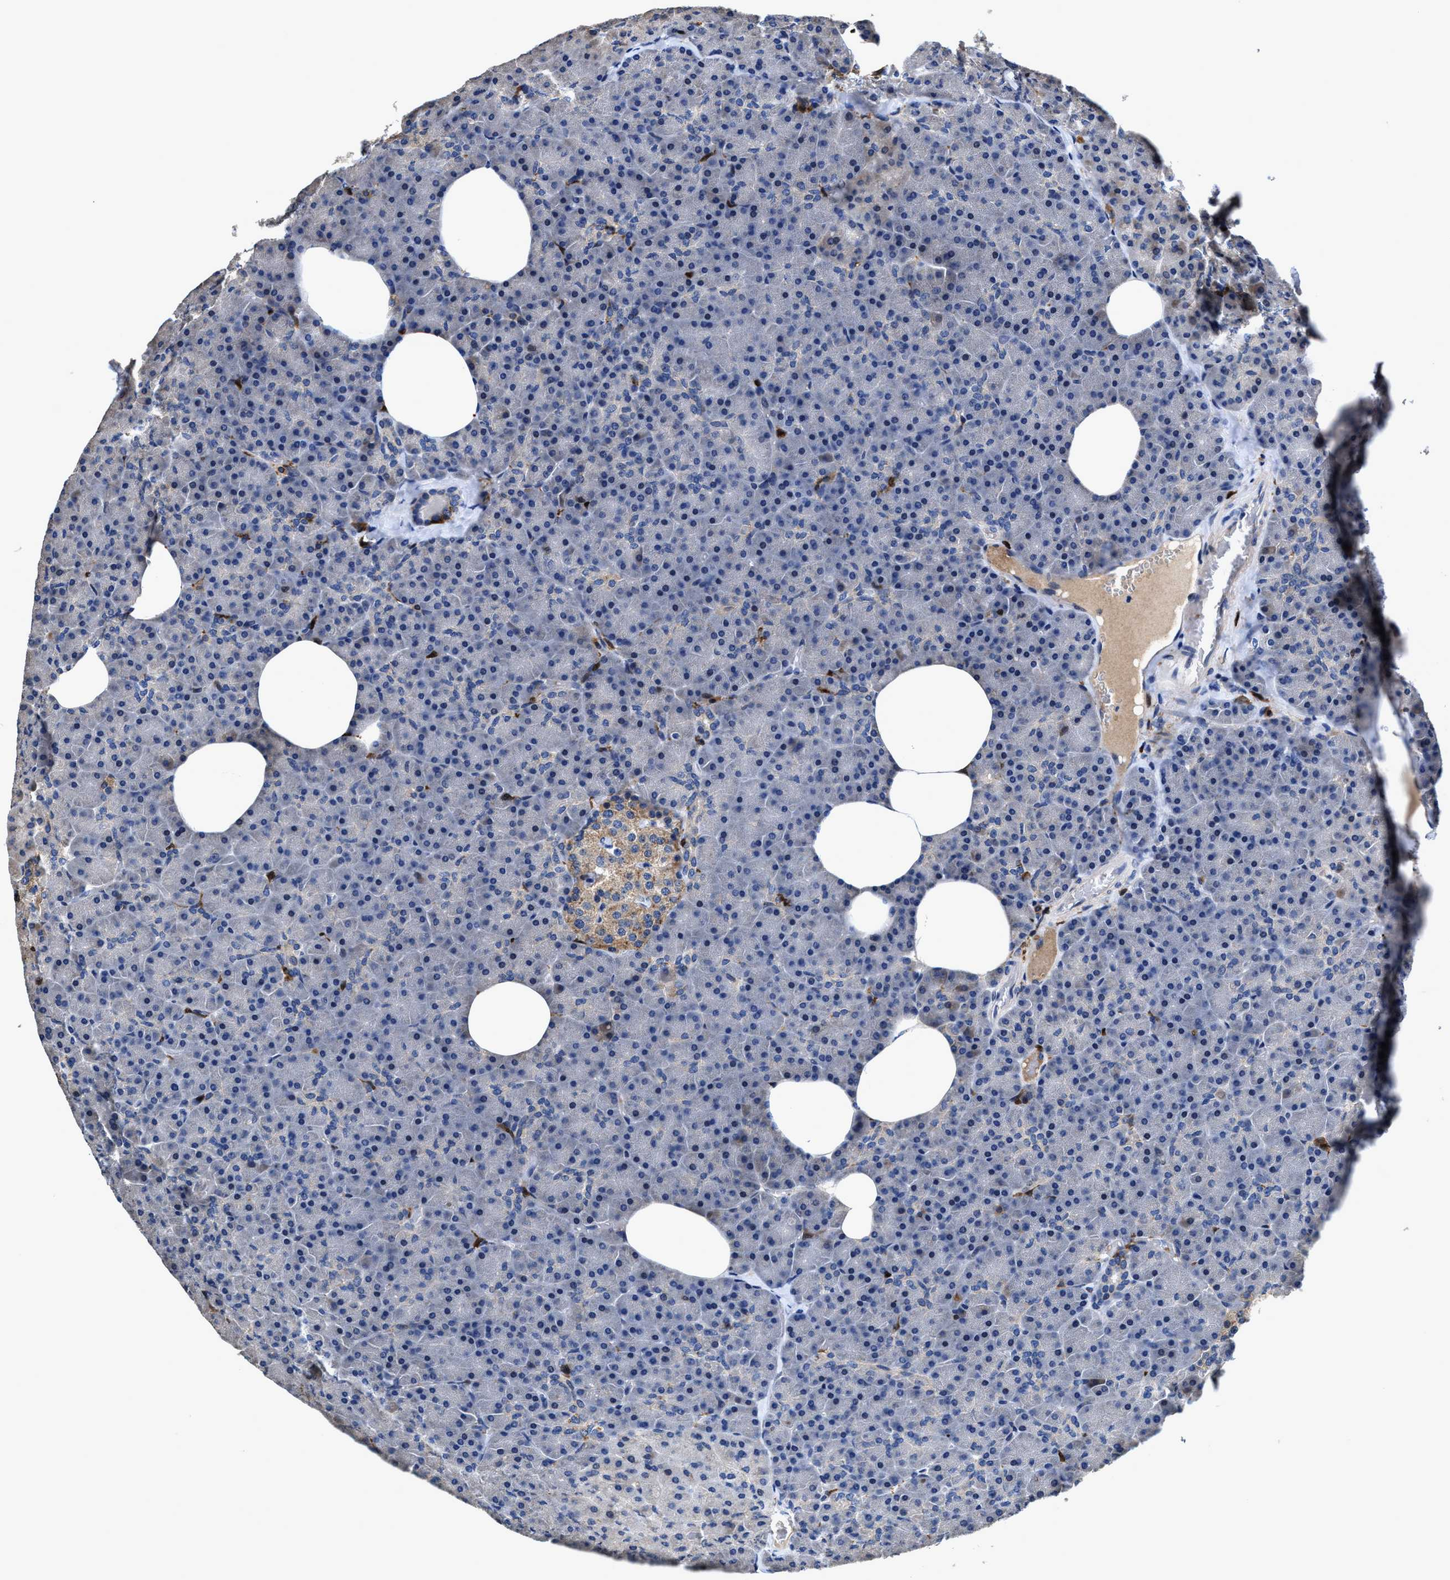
{"staining": {"intensity": "negative", "quantity": "none", "location": "none"}, "tissue": "pancreas", "cell_type": "Exocrine glandular cells", "image_type": "normal", "snomed": [{"axis": "morphology", "description": "Normal tissue, NOS"}, {"axis": "morphology", "description": "Carcinoid, malignant, NOS"}, {"axis": "topography", "description": "Pancreas"}], "caption": "Immunohistochemistry (IHC) of unremarkable pancreas shows no staining in exocrine glandular cells.", "gene": "RGS10", "patient": {"sex": "female", "age": 35}}